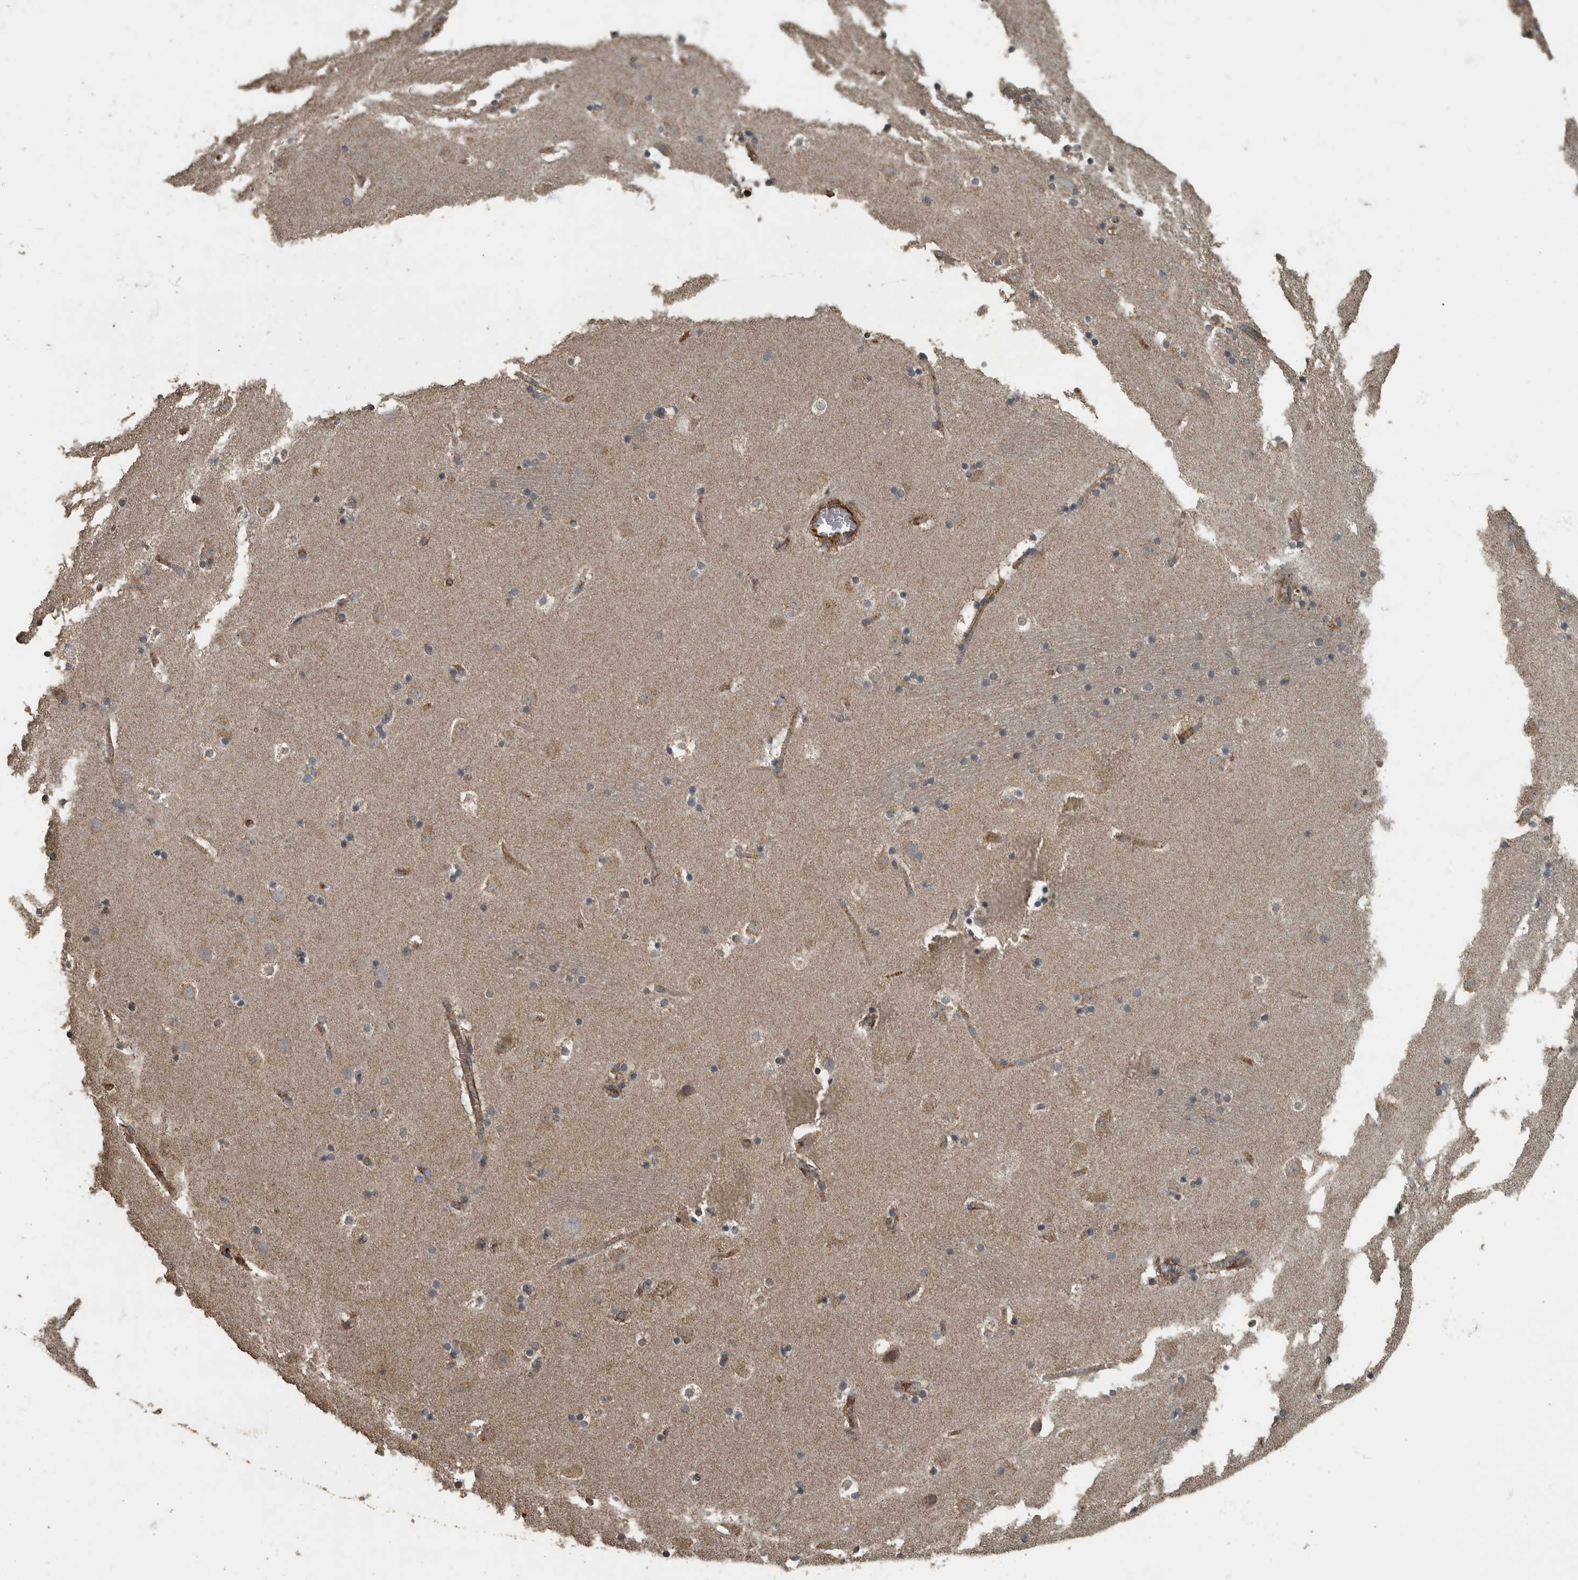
{"staining": {"intensity": "moderate", "quantity": "25%-75%", "location": "cytoplasmic/membranous"}, "tissue": "caudate", "cell_type": "Glial cells", "image_type": "normal", "snomed": [{"axis": "morphology", "description": "Normal tissue, NOS"}, {"axis": "topography", "description": "Lateral ventricle wall"}], "caption": "Moderate cytoplasmic/membranous positivity for a protein is seen in about 25%-75% of glial cells of unremarkable caudate using immunohistochemistry (IHC).", "gene": "IL15RA", "patient": {"sex": "male", "age": 45}}